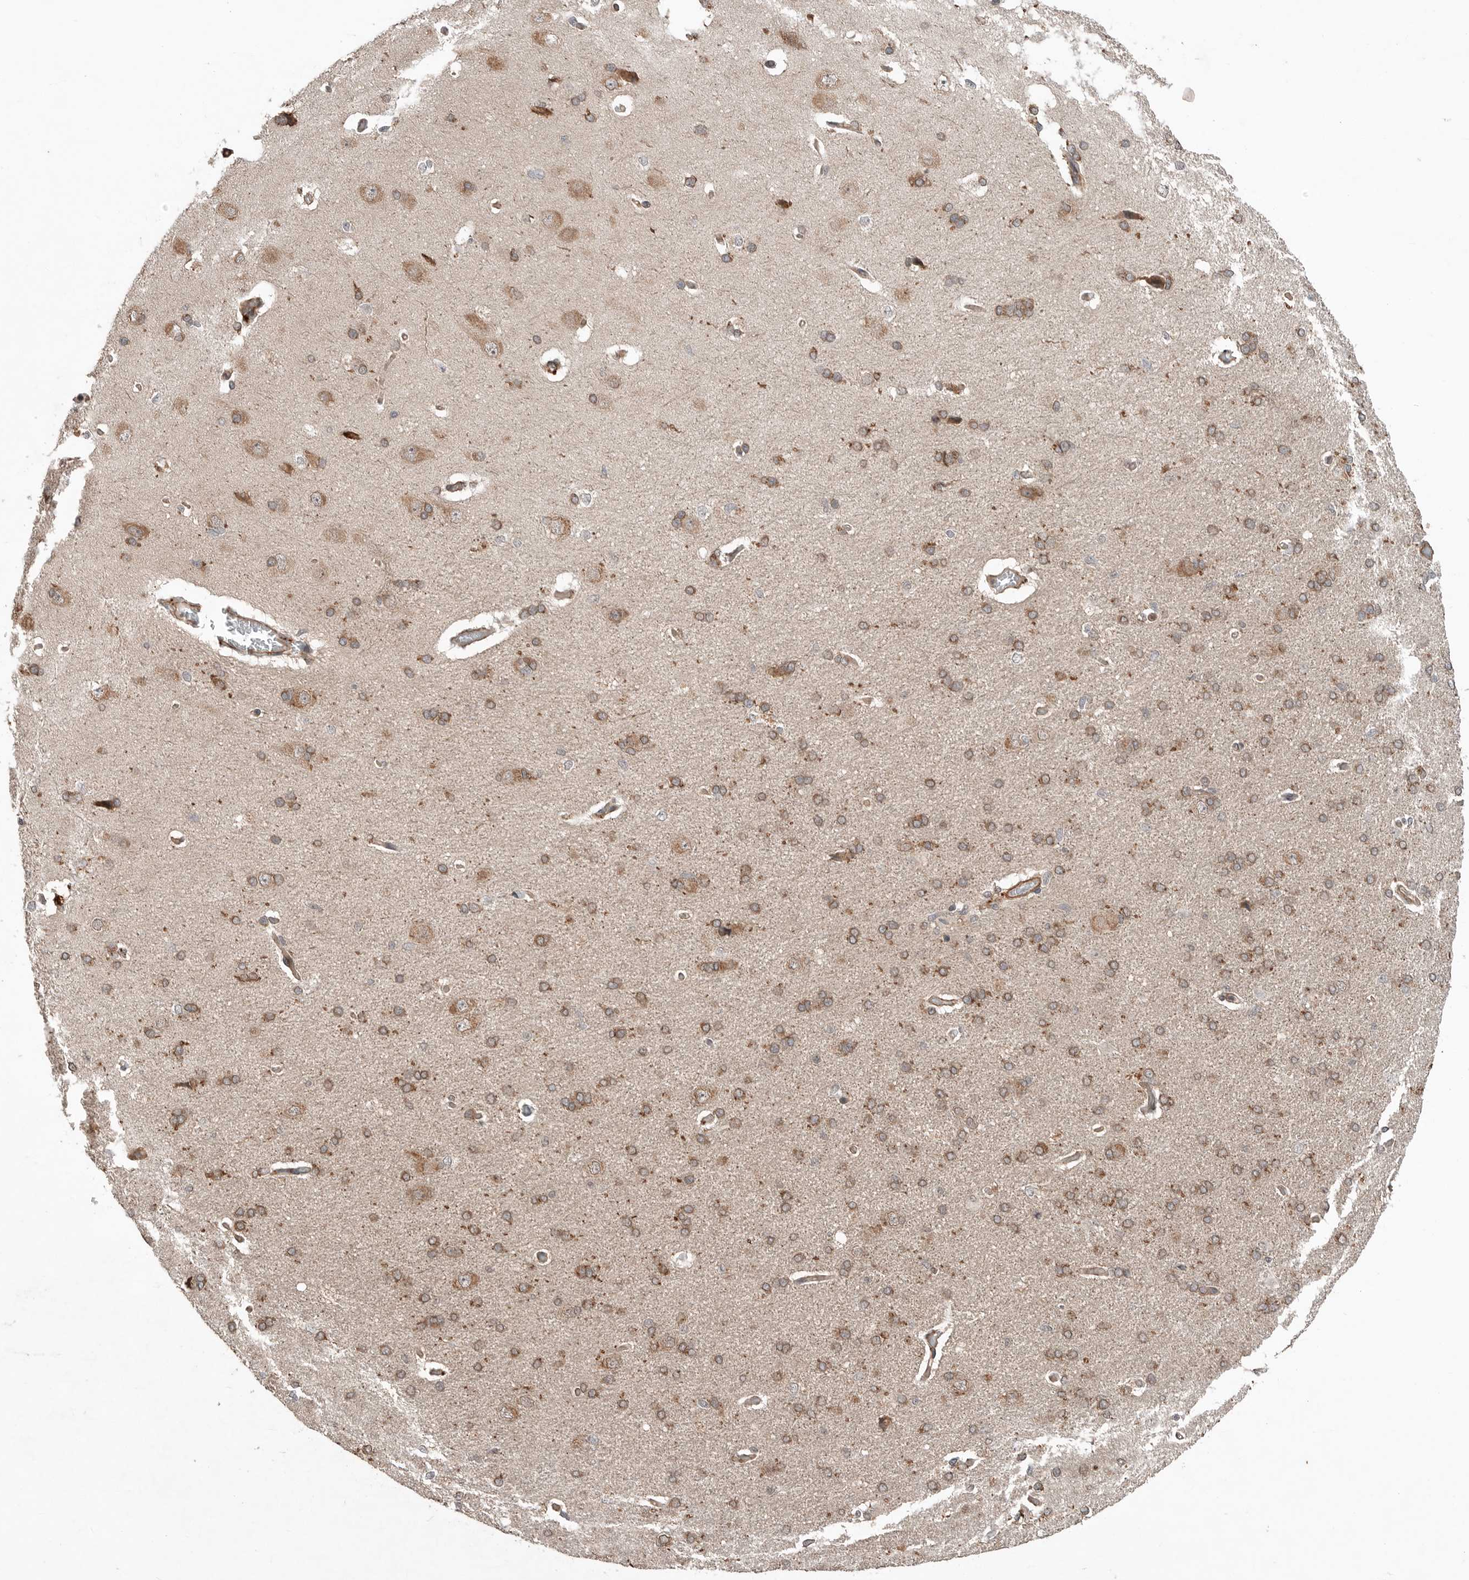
{"staining": {"intensity": "weak", "quantity": ">75%", "location": "cytoplasmic/membranous"}, "tissue": "cerebral cortex", "cell_type": "Endothelial cells", "image_type": "normal", "snomed": [{"axis": "morphology", "description": "Normal tissue, NOS"}, {"axis": "topography", "description": "Cerebral cortex"}], "caption": "The image exhibits a brown stain indicating the presence of a protein in the cytoplasmic/membranous of endothelial cells in cerebral cortex. (DAB (3,3'-diaminobenzidine) = brown stain, brightfield microscopy at high magnification).", "gene": "PEAK1", "patient": {"sex": "male", "age": 62}}